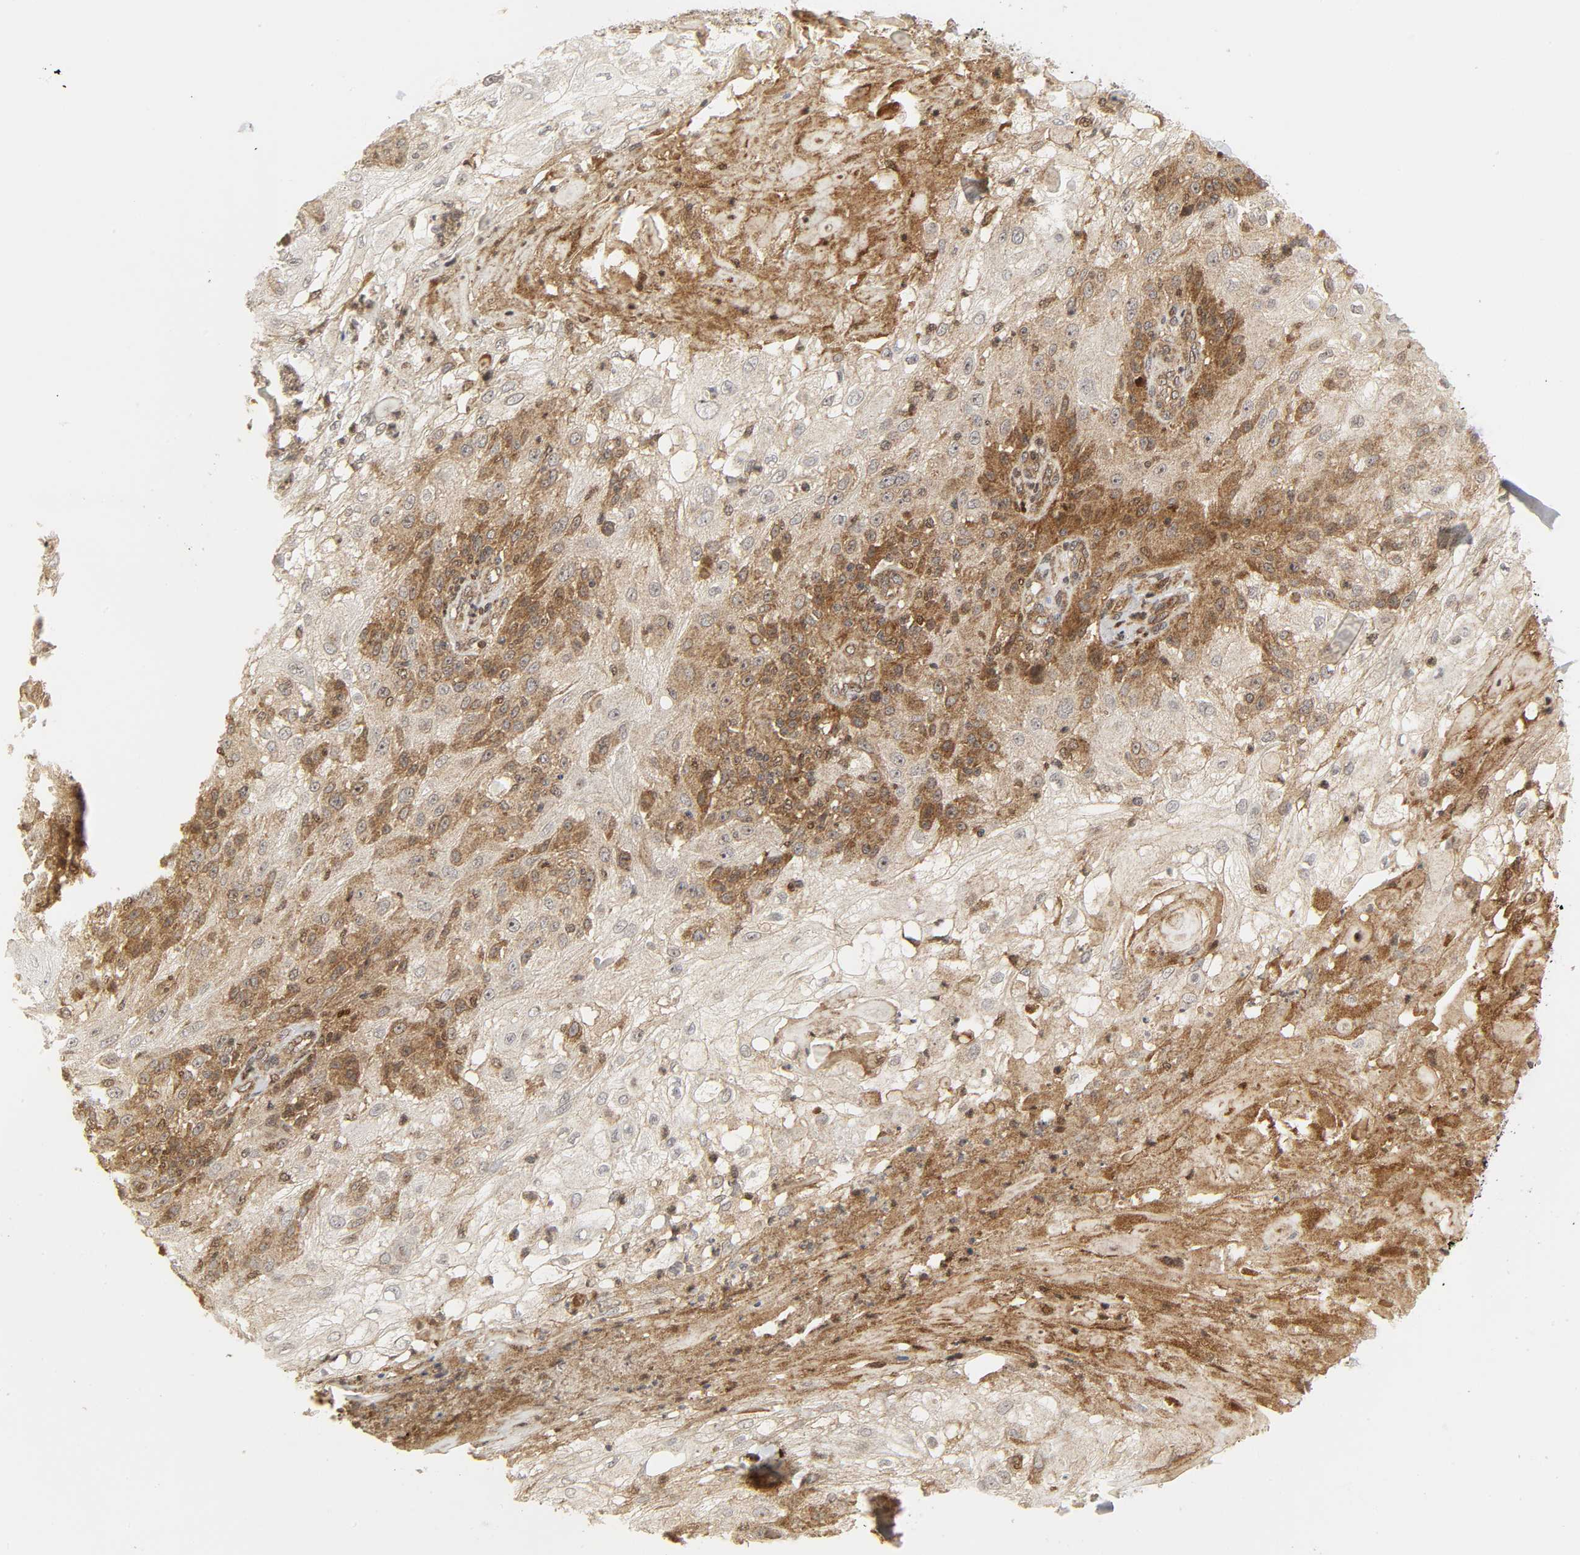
{"staining": {"intensity": "moderate", "quantity": ">75%", "location": "cytoplasmic/membranous"}, "tissue": "skin cancer", "cell_type": "Tumor cells", "image_type": "cancer", "snomed": [{"axis": "morphology", "description": "Normal tissue, NOS"}, {"axis": "morphology", "description": "Squamous cell carcinoma, NOS"}, {"axis": "topography", "description": "Skin"}], "caption": "Immunohistochemistry (IHC) photomicrograph of skin squamous cell carcinoma stained for a protein (brown), which demonstrates medium levels of moderate cytoplasmic/membranous expression in about >75% of tumor cells.", "gene": "CHUK", "patient": {"sex": "female", "age": 83}}